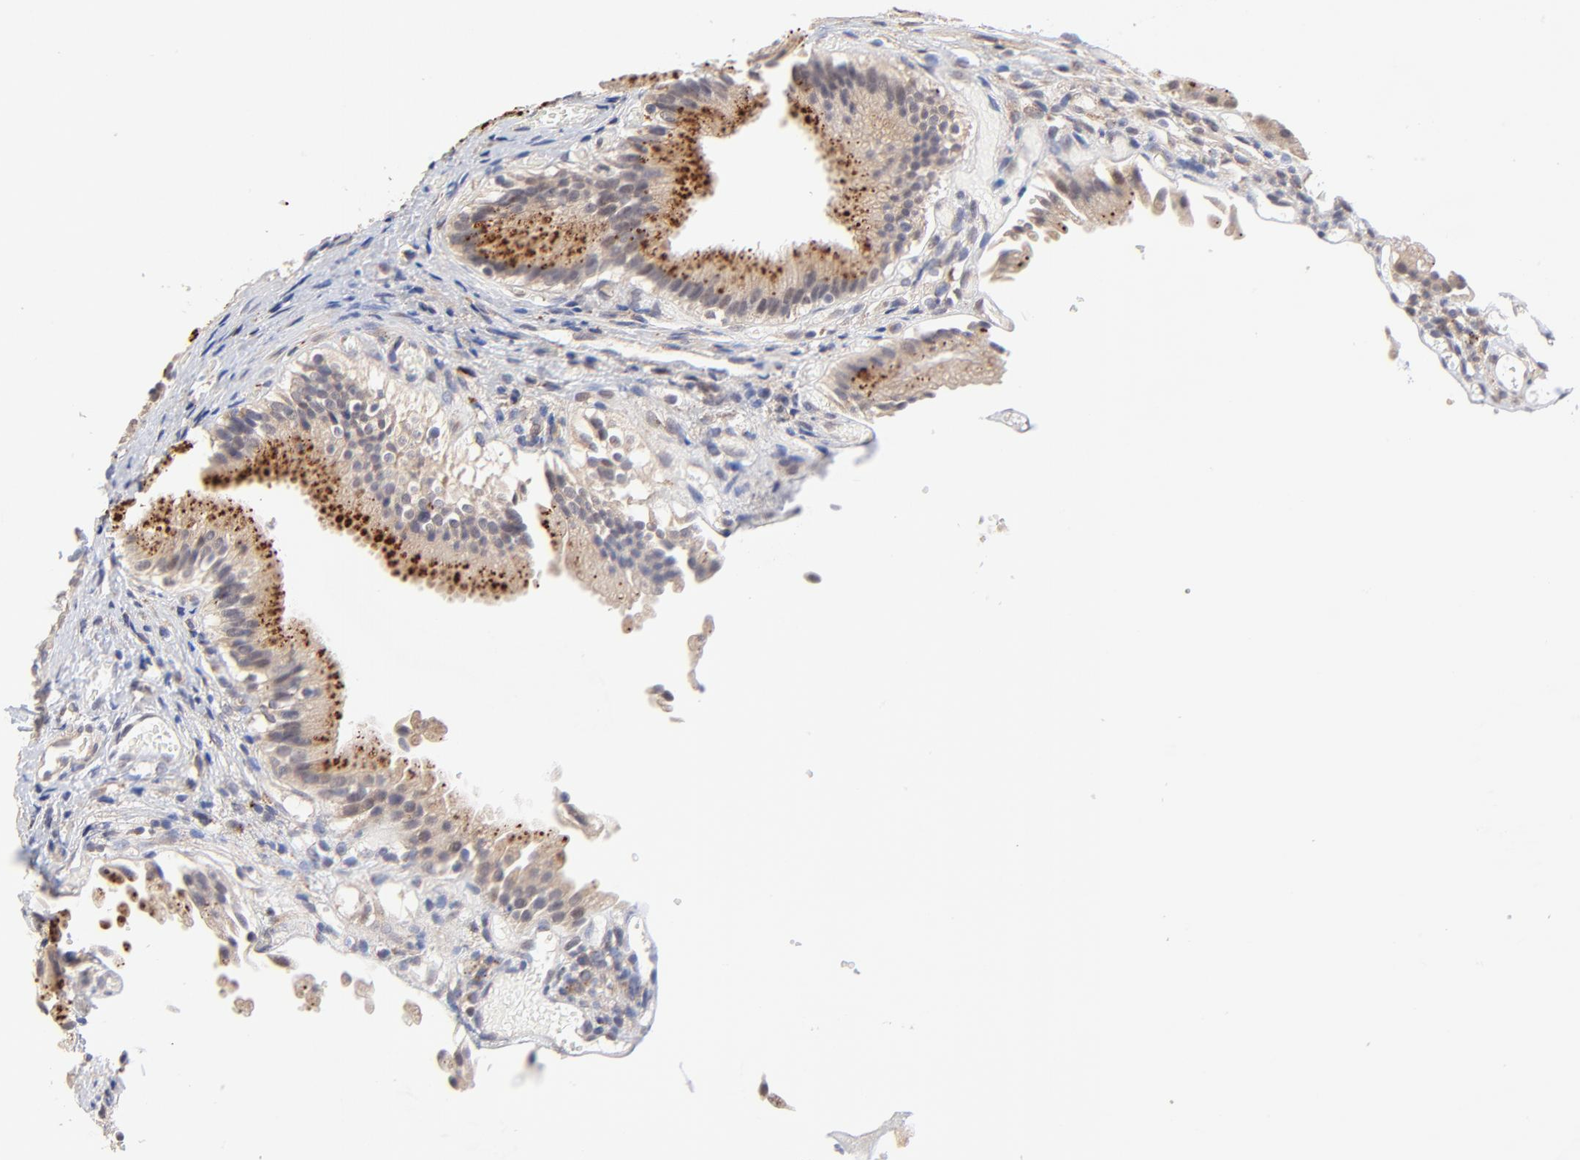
{"staining": {"intensity": "strong", "quantity": ">75%", "location": "cytoplasmic/membranous"}, "tissue": "gallbladder", "cell_type": "Glandular cells", "image_type": "normal", "snomed": [{"axis": "morphology", "description": "Normal tissue, NOS"}, {"axis": "topography", "description": "Gallbladder"}], "caption": "Gallbladder stained for a protein exhibits strong cytoplasmic/membranous positivity in glandular cells. (Brightfield microscopy of DAB IHC at high magnification).", "gene": "PDE4B", "patient": {"sex": "male", "age": 65}}